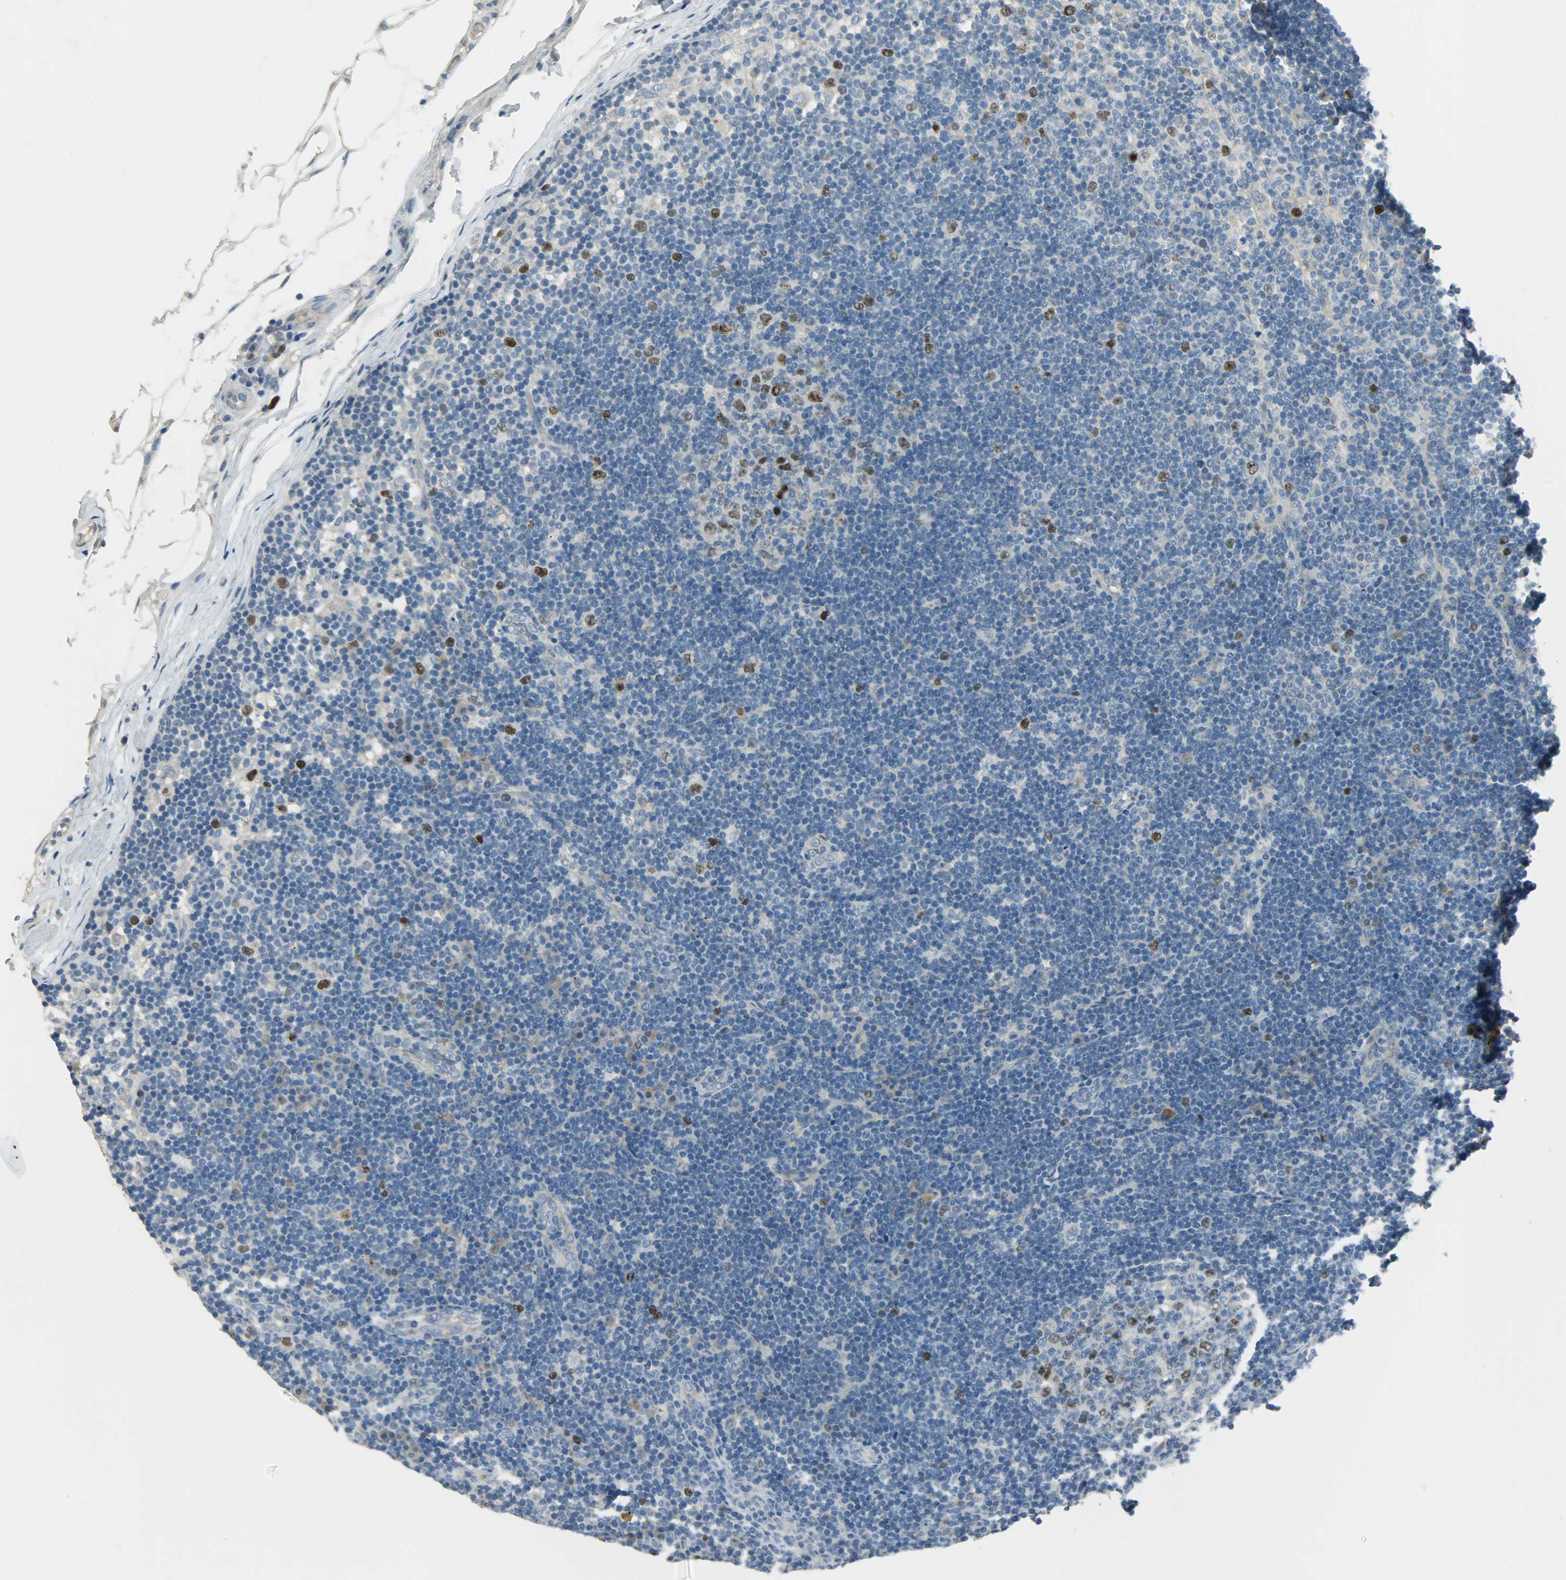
{"staining": {"intensity": "moderate", "quantity": "<25%", "location": "cytoplasmic/membranous,nuclear"}, "tissue": "lymph node", "cell_type": "Germinal center cells", "image_type": "normal", "snomed": [{"axis": "morphology", "description": "Normal tissue, NOS"}, {"axis": "morphology", "description": "Squamous cell carcinoma, metastatic, NOS"}, {"axis": "topography", "description": "Lymph node"}], "caption": "A photomicrograph of lymph node stained for a protein displays moderate cytoplasmic/membranous,nuclear brown staining in germinal center cells.", "gene": "TPX2", "patient": {"sex": "female", "age": 53}}